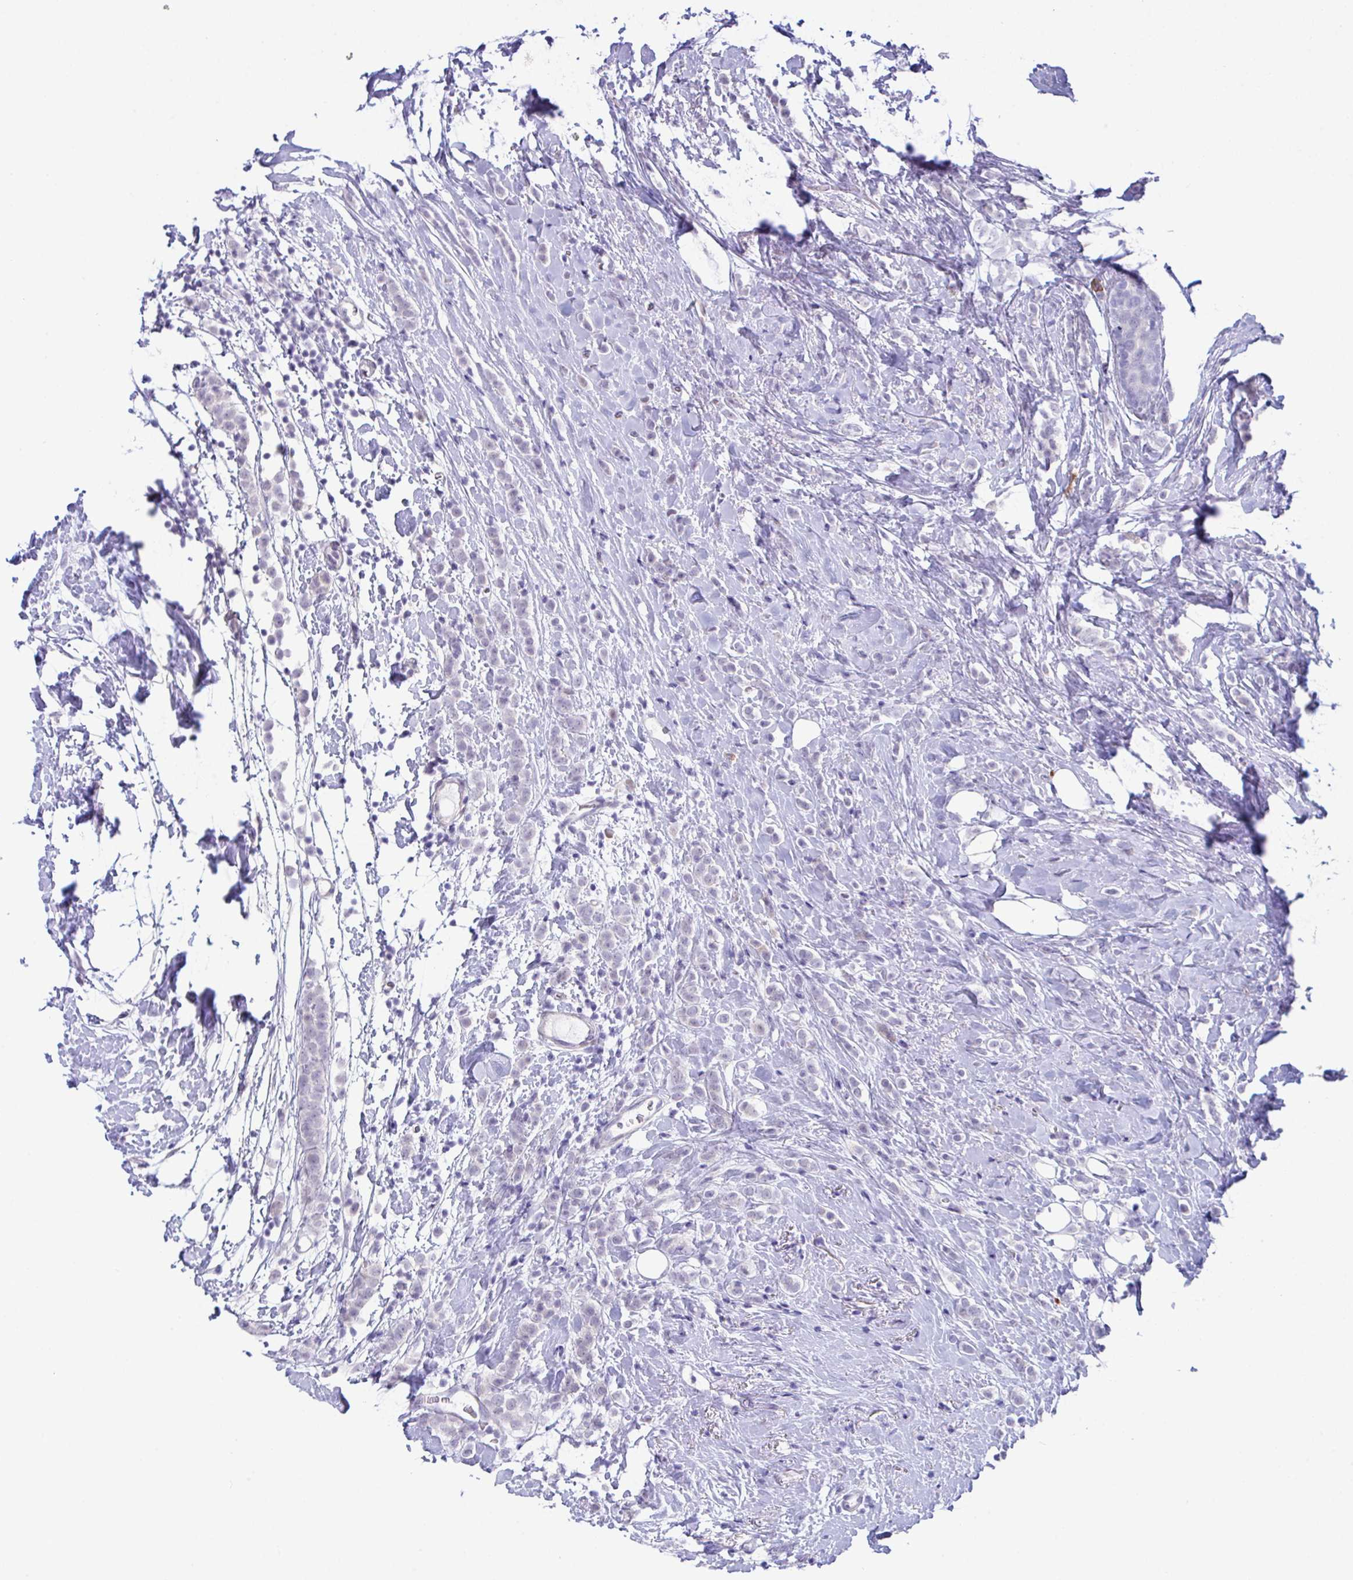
{"staining": {"intensity": "negative", "quantity": "none", "location": "none"}, "tissue": "breast cancer", "cell_type": "Tumor cells", "image_type": "cancer", "snomed": [{"axis": "morphology", "description": "Lobular carcinoma"}, {"axis": "topography", "description": "Breast"}], "caption": "Tumor cells are negative for protein expression in human breast lobular carcinoma. (DAB immunohistochemistry (IHC), high magnification).", "gene": "USP35", "patient": {"sex": "female", "age": 49}}